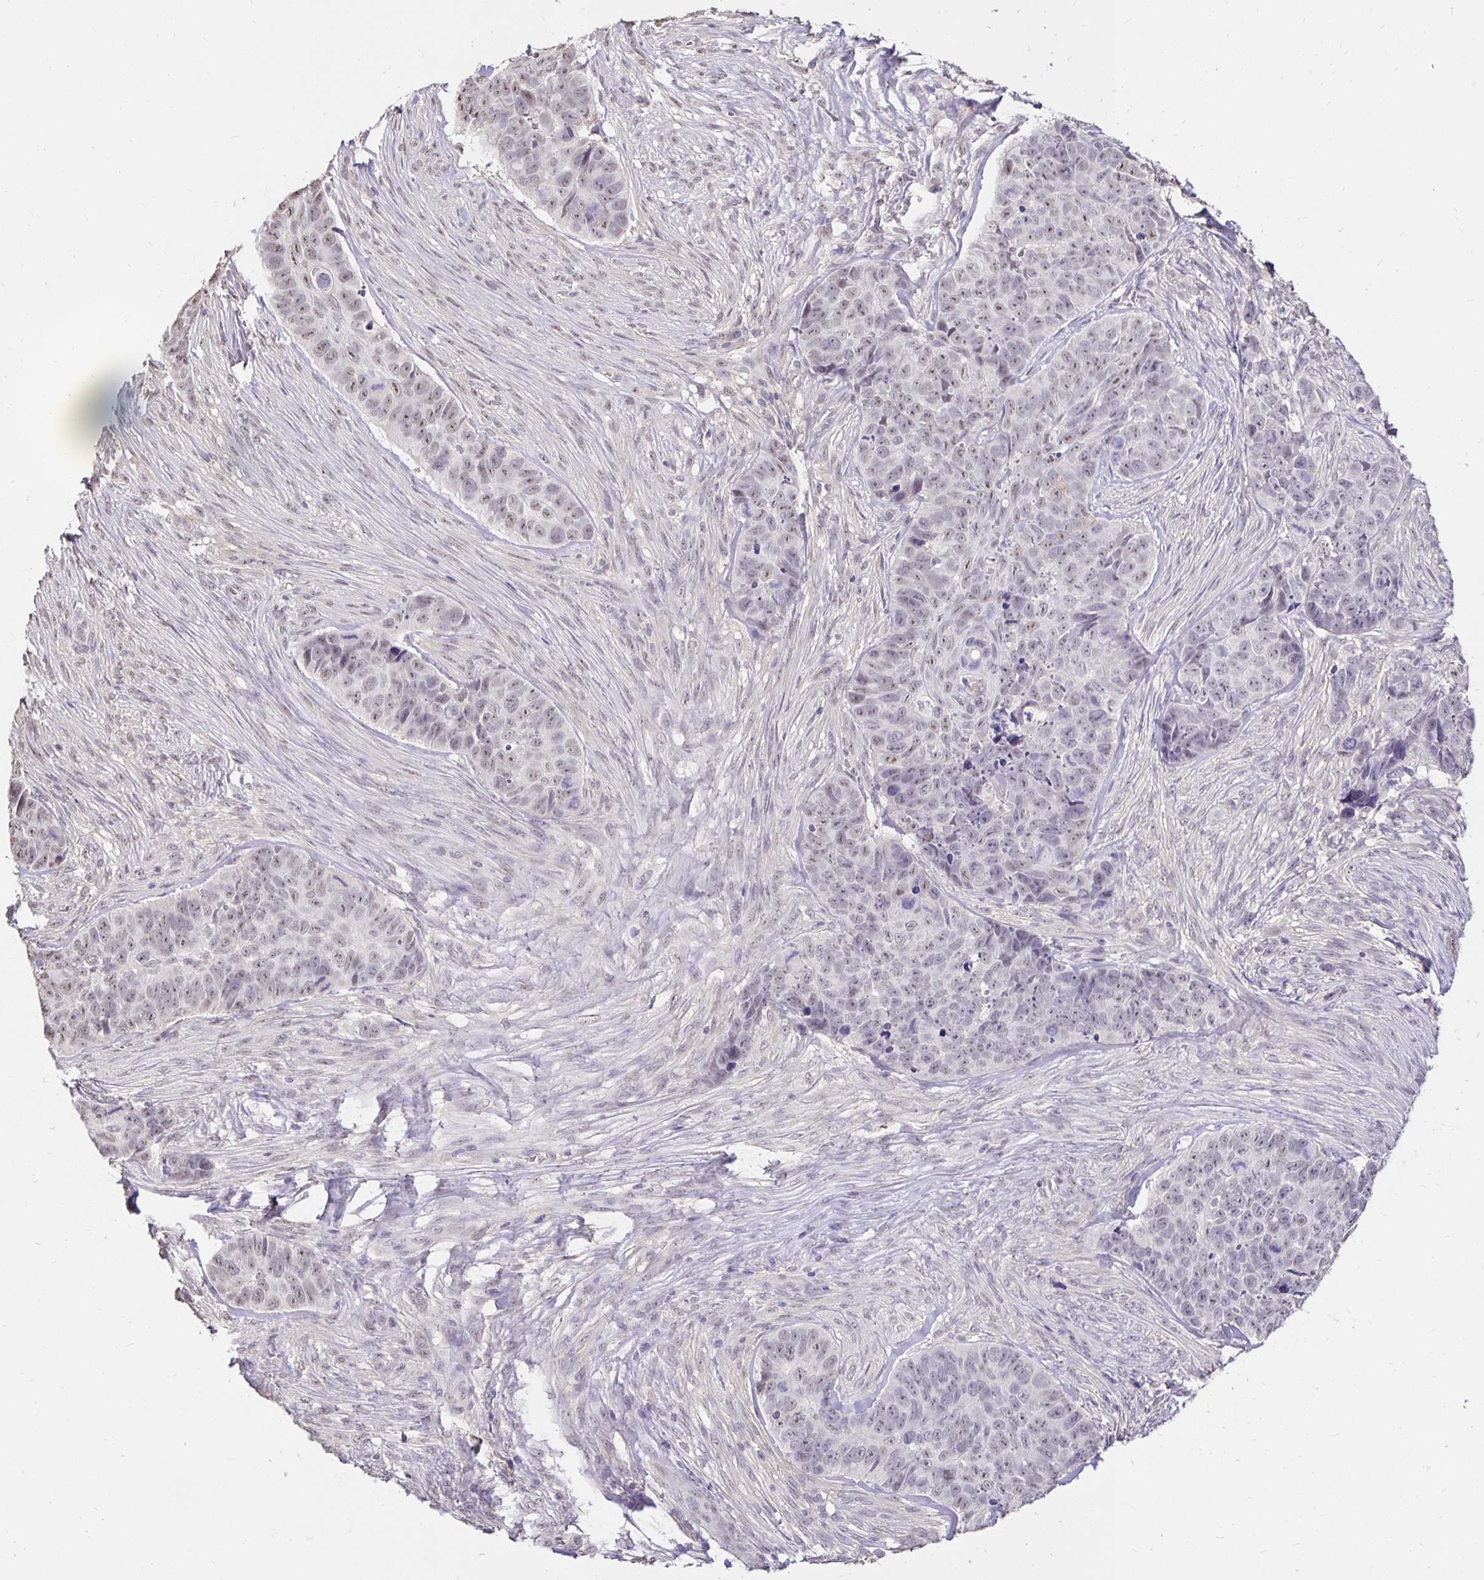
{"staining": {"intensity": "weak", "quantity": "25%-75%", "location": "nuclear"}, "tissue": "skin cancer", "cell_type": "Tumor cells", "image_type": "cancer", "snomed": [{"axis": "morphology", "description": "Basal cell carcinoma"}, {"axis": "topography", "description": "Skin"}], "caption": "Immunohistochemical staining of skin cancer shows weak nuclear protein staining in approximately 25%-75% of tumor cells. (Brightfield microscopy of DAB IHC at high magnification).", "gene": "PNPLA3", "patient": {"sex": "female", "age": 82}}